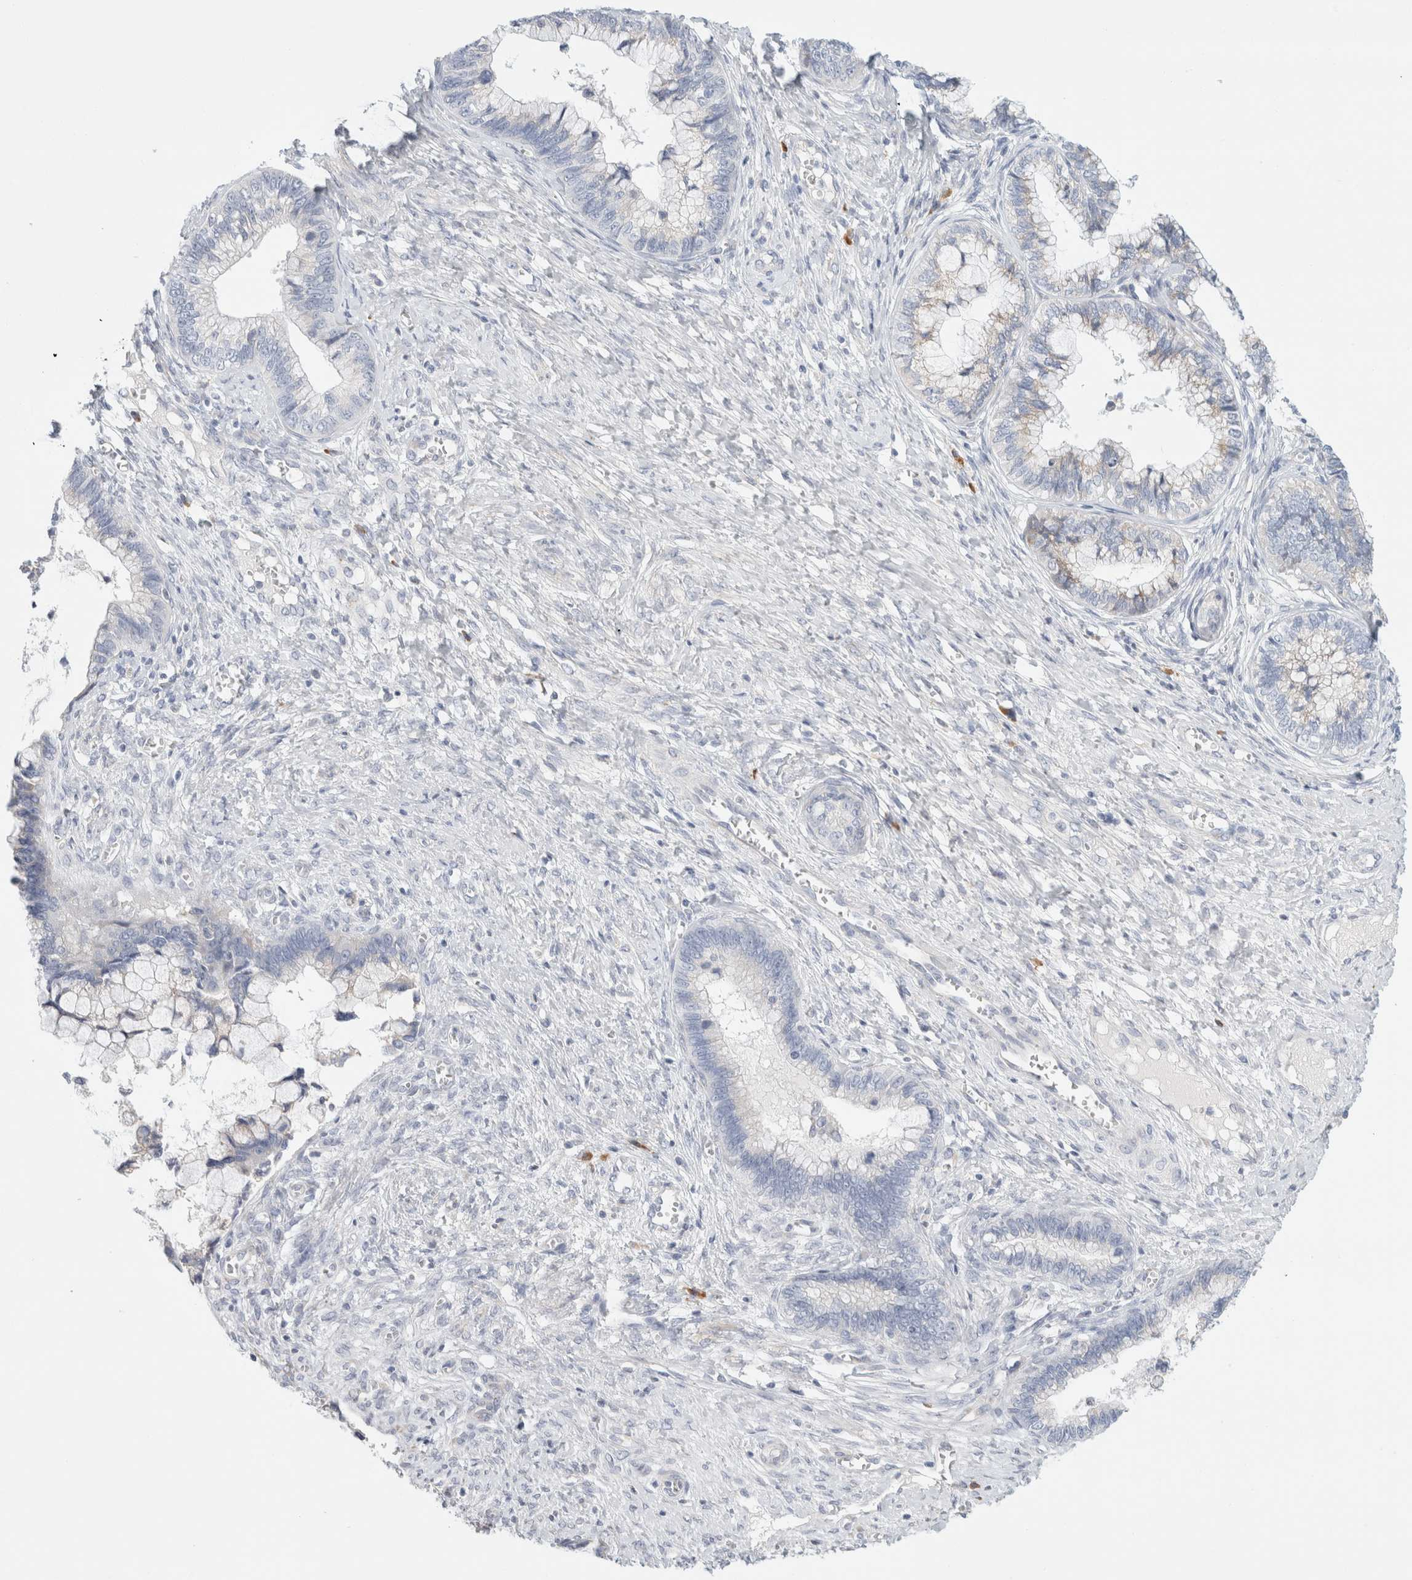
{"staining": {"intensity": "negative", "quantity": "none", "location": "none"}, "tissue": "cervical cancer", "cell_type": "Tumor cells", "image_type": "cancer", "snomed": [{"axis": "morphology", "description": "Adenocarcinoma, NOS"}, {"axis": "topography", "description": "Cervix"}], "caption": "Micrograph shows no significant protein positivity in tumor cells of adenocarcinoma (cervical).", "gene": "CSK", "patient": {"sex": "female", "age": 44}}